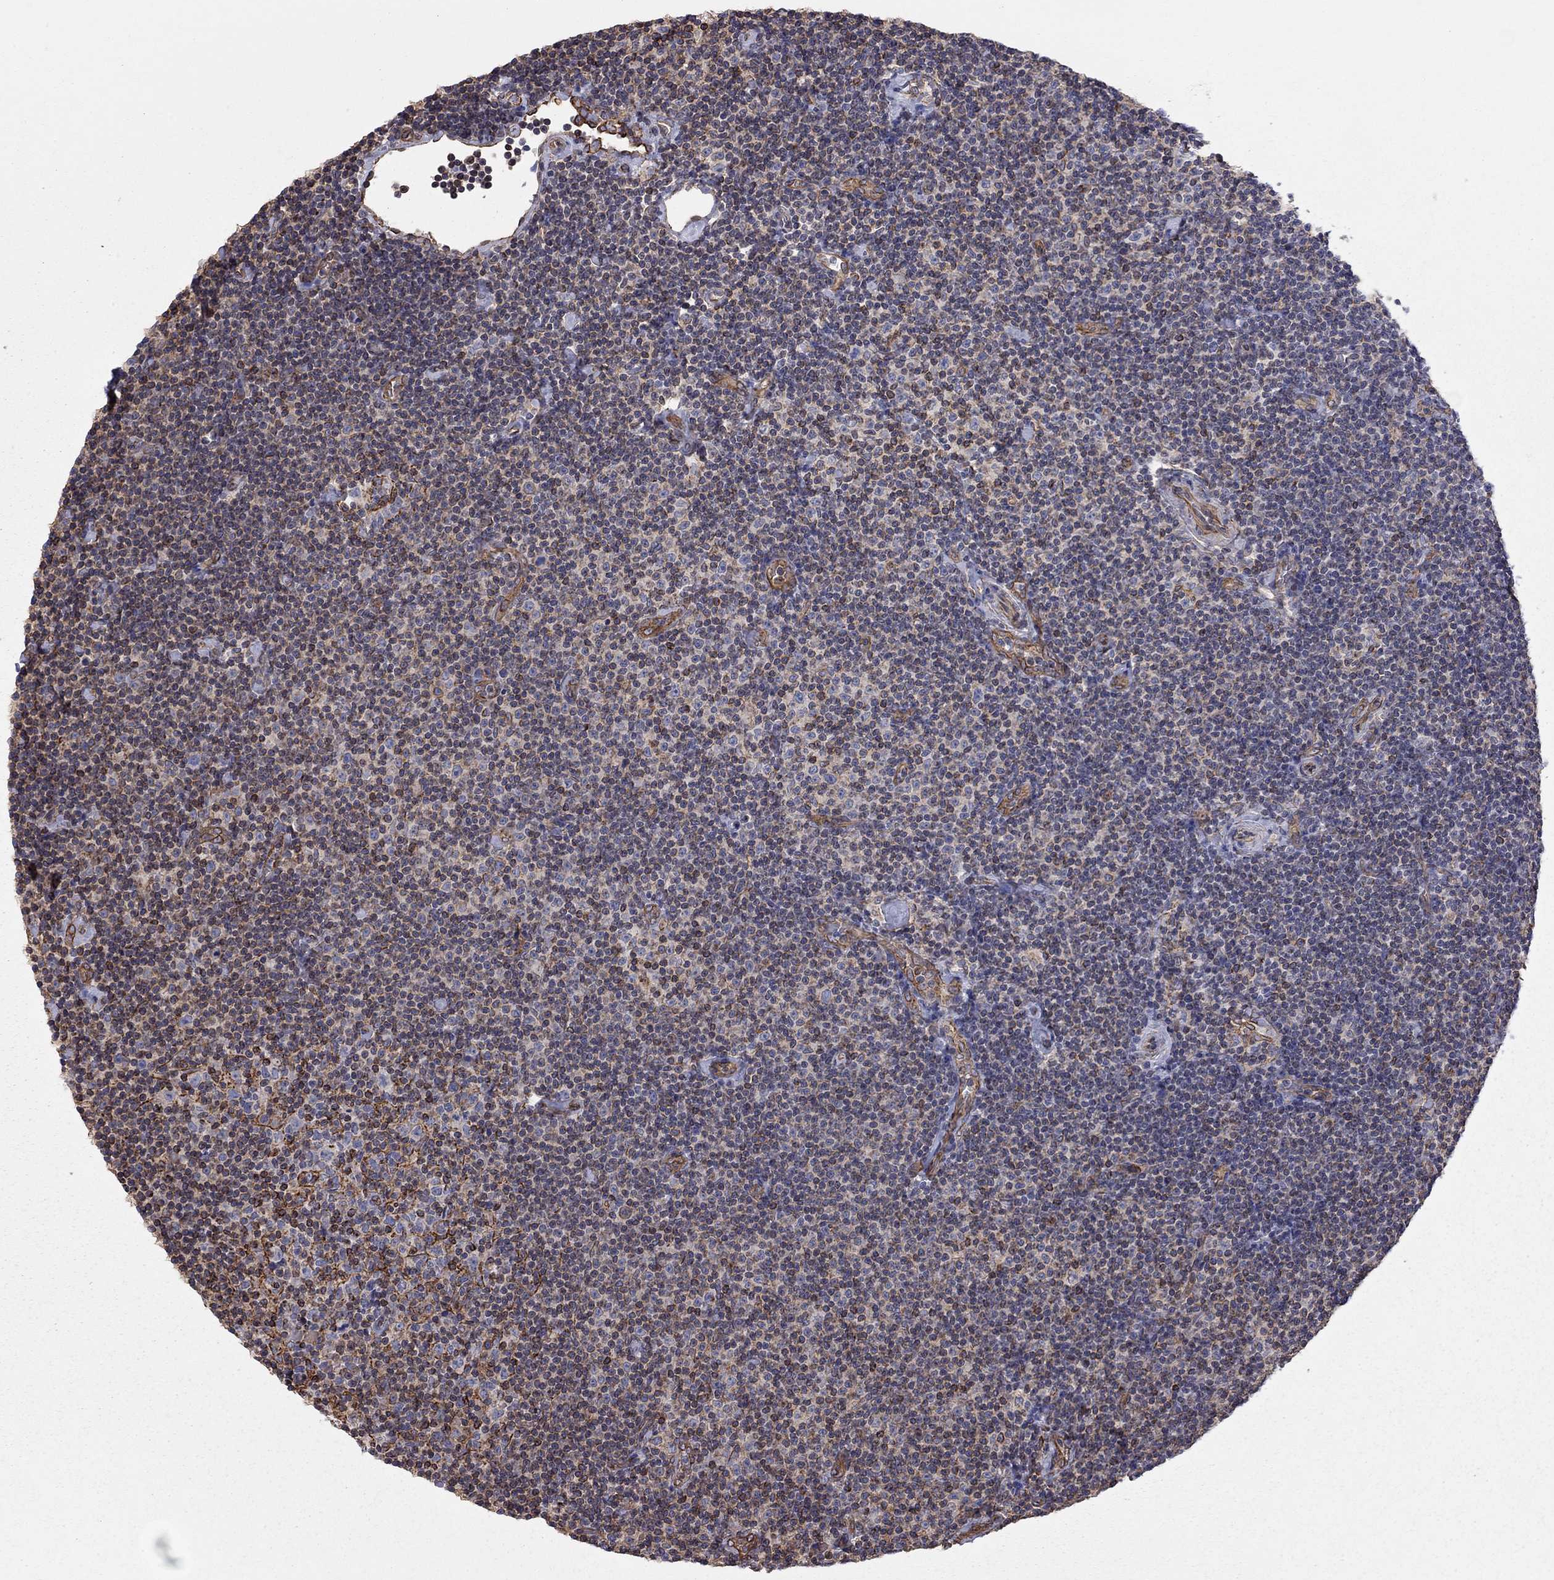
{"staining": {"intensity": "negative", "quantity": "none", "location": "none"}, "tissue": "lymphoma", "cell_type": "Tumor cells", "image_type": "cancer", "snomed": [{"axis": "morphology", "description": "Malignant lymphoma, non-Hodgkin's type, Low grade"}, {"axis": "topography", "description": "Lymph node"}], "caption": "Immunohistochemistry of lymphoma displays no staining in tumor cells.", "gene": "BICDL2", "patient": {"sex": "male", "age": 81}}